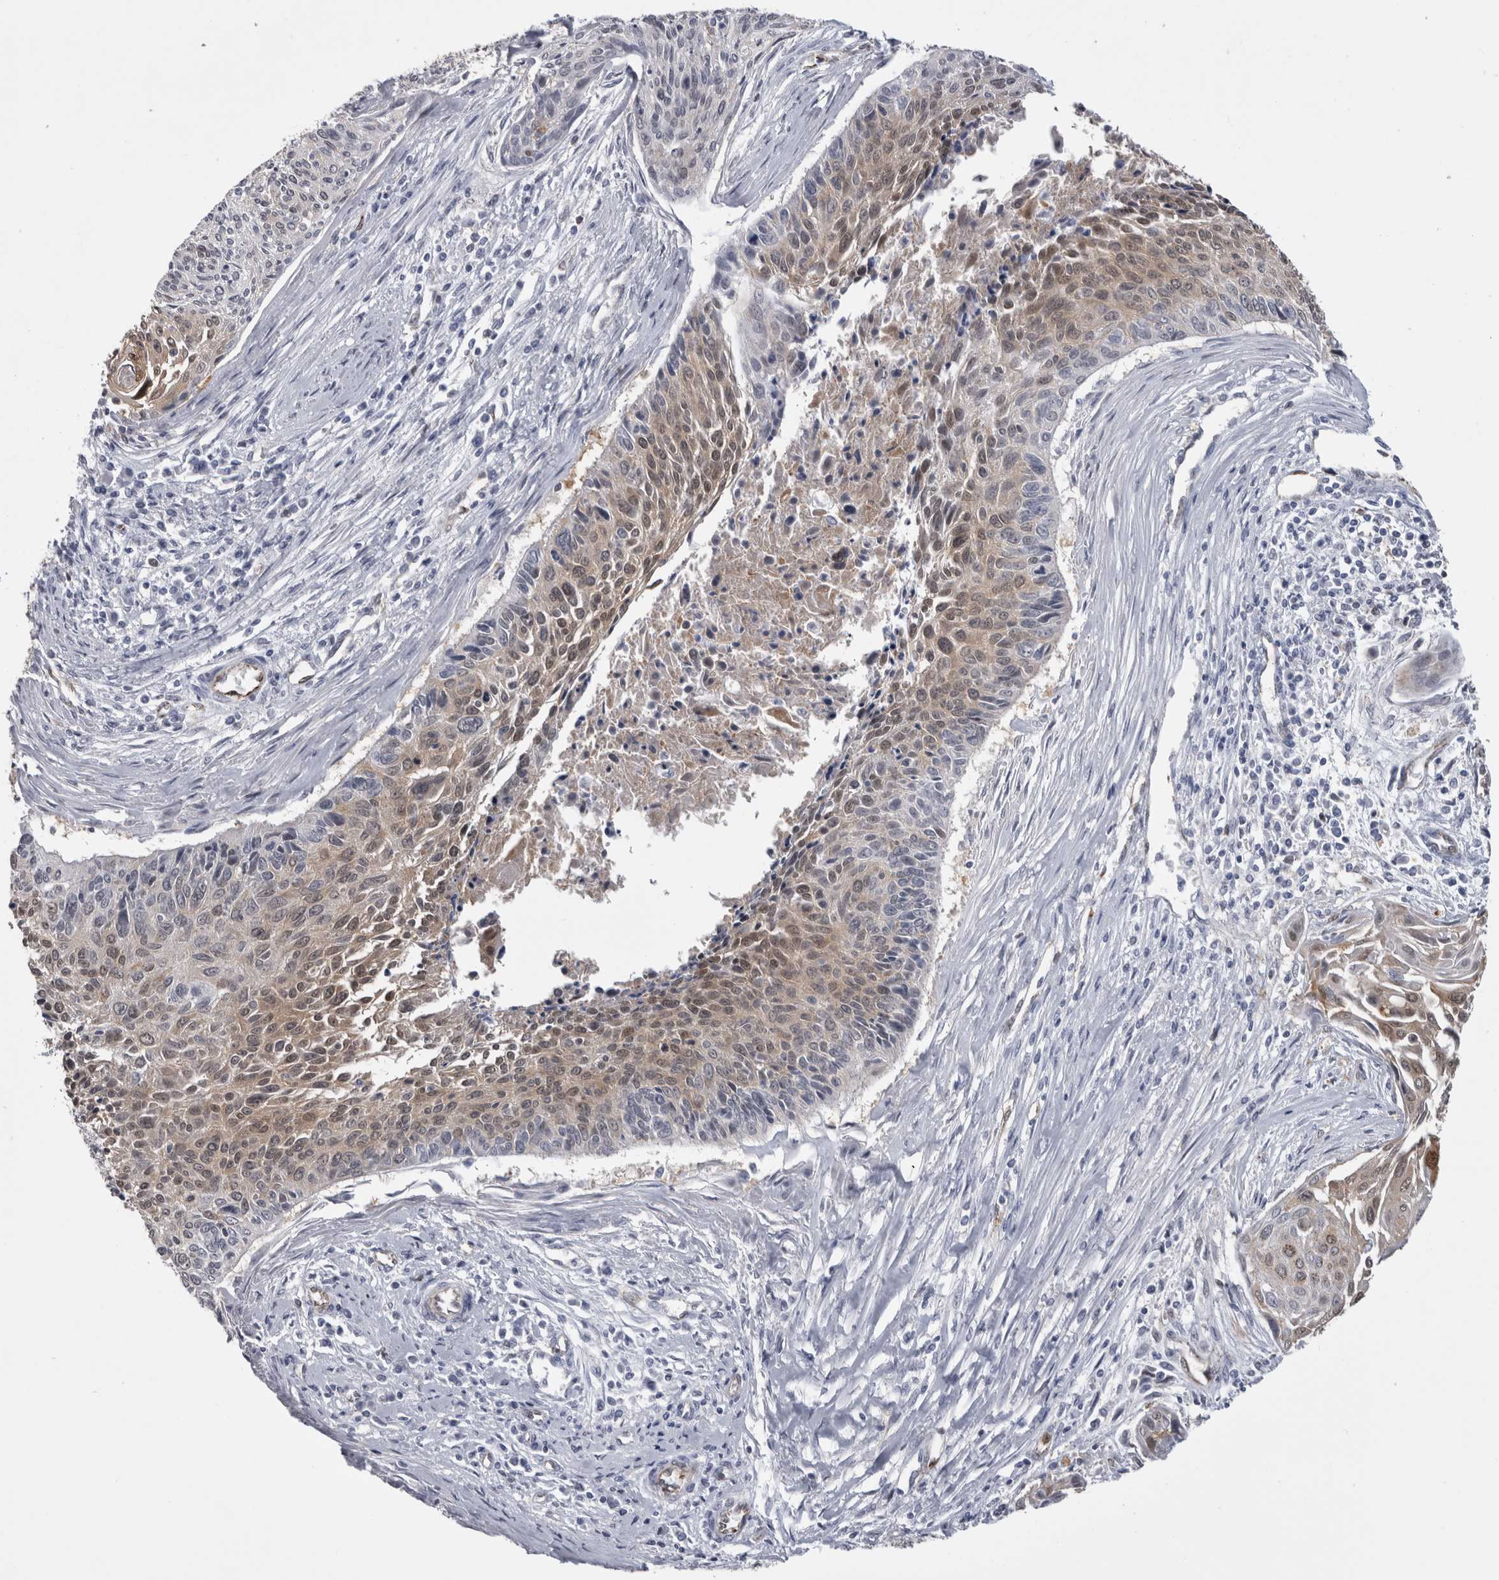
{"staining": {"intensity": "weak", "quantity": ">75%", "location": "cytoplasmic/membranous,nuclear"}, "tissue": "cervical cancer", "cell_type": "Tumor cells", "image_type": "cancer", "snomed": [{"axis": "morphology", "description": "Squamous cell carcinoma, NOS"}, {"axis": "topography", "description": "Cervix"}], "caption": "Protein expression analysis of cervical squamous cell carcinoma displays weak cytoplasmic/membranous and nuclear expression in about >75% of tumor cells. The staining was performed using DAB to visualize the protein expression in brown, while the nuclei were stained in blue with hematoxylin (Magnification: 20x).", "gene": "ACOT7", "patient": {"sex": "female", "age": 55}}